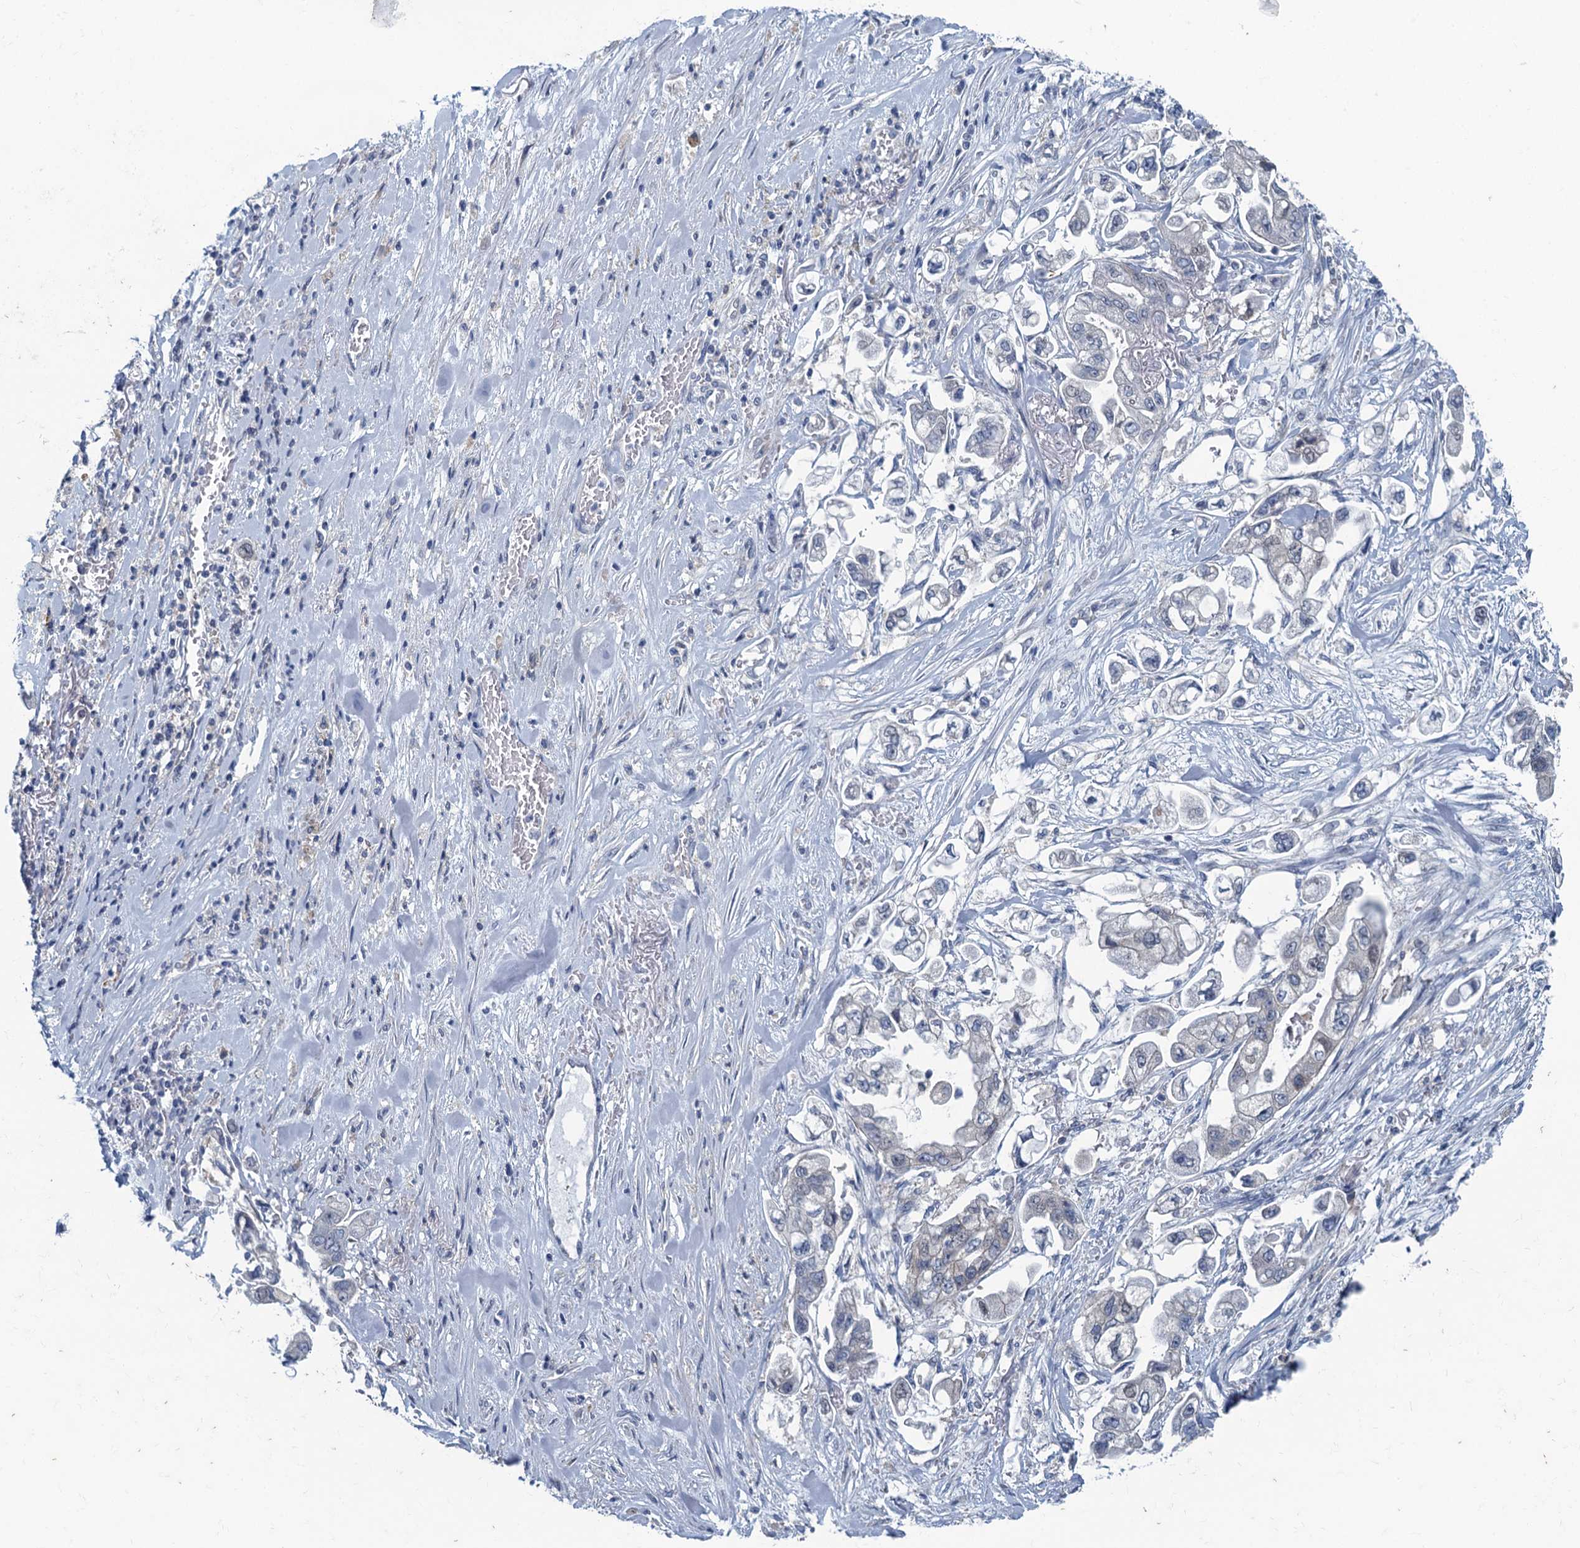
{"staining": {"intensity": "negative", "quantity": "none", "location": "none"}, "tissue": "stomach cancer", "cell_type": "Tumor cells", "image_type": "cancer", "snomed": [{"axis": "morphology", "description": "Adenocarcinoma, NOS"}, {"axis": "topography", "description": "Stomach"}], "caption": "Histopathology image shows no significant protein staining in tumor cells of adenocarcinoma (stomach). (DAB immunohistochemistry (IHC) with hematoxylin counter stain).", "gene": "NCKAP1L", "patient": {"sex": "male", "age": 62}}